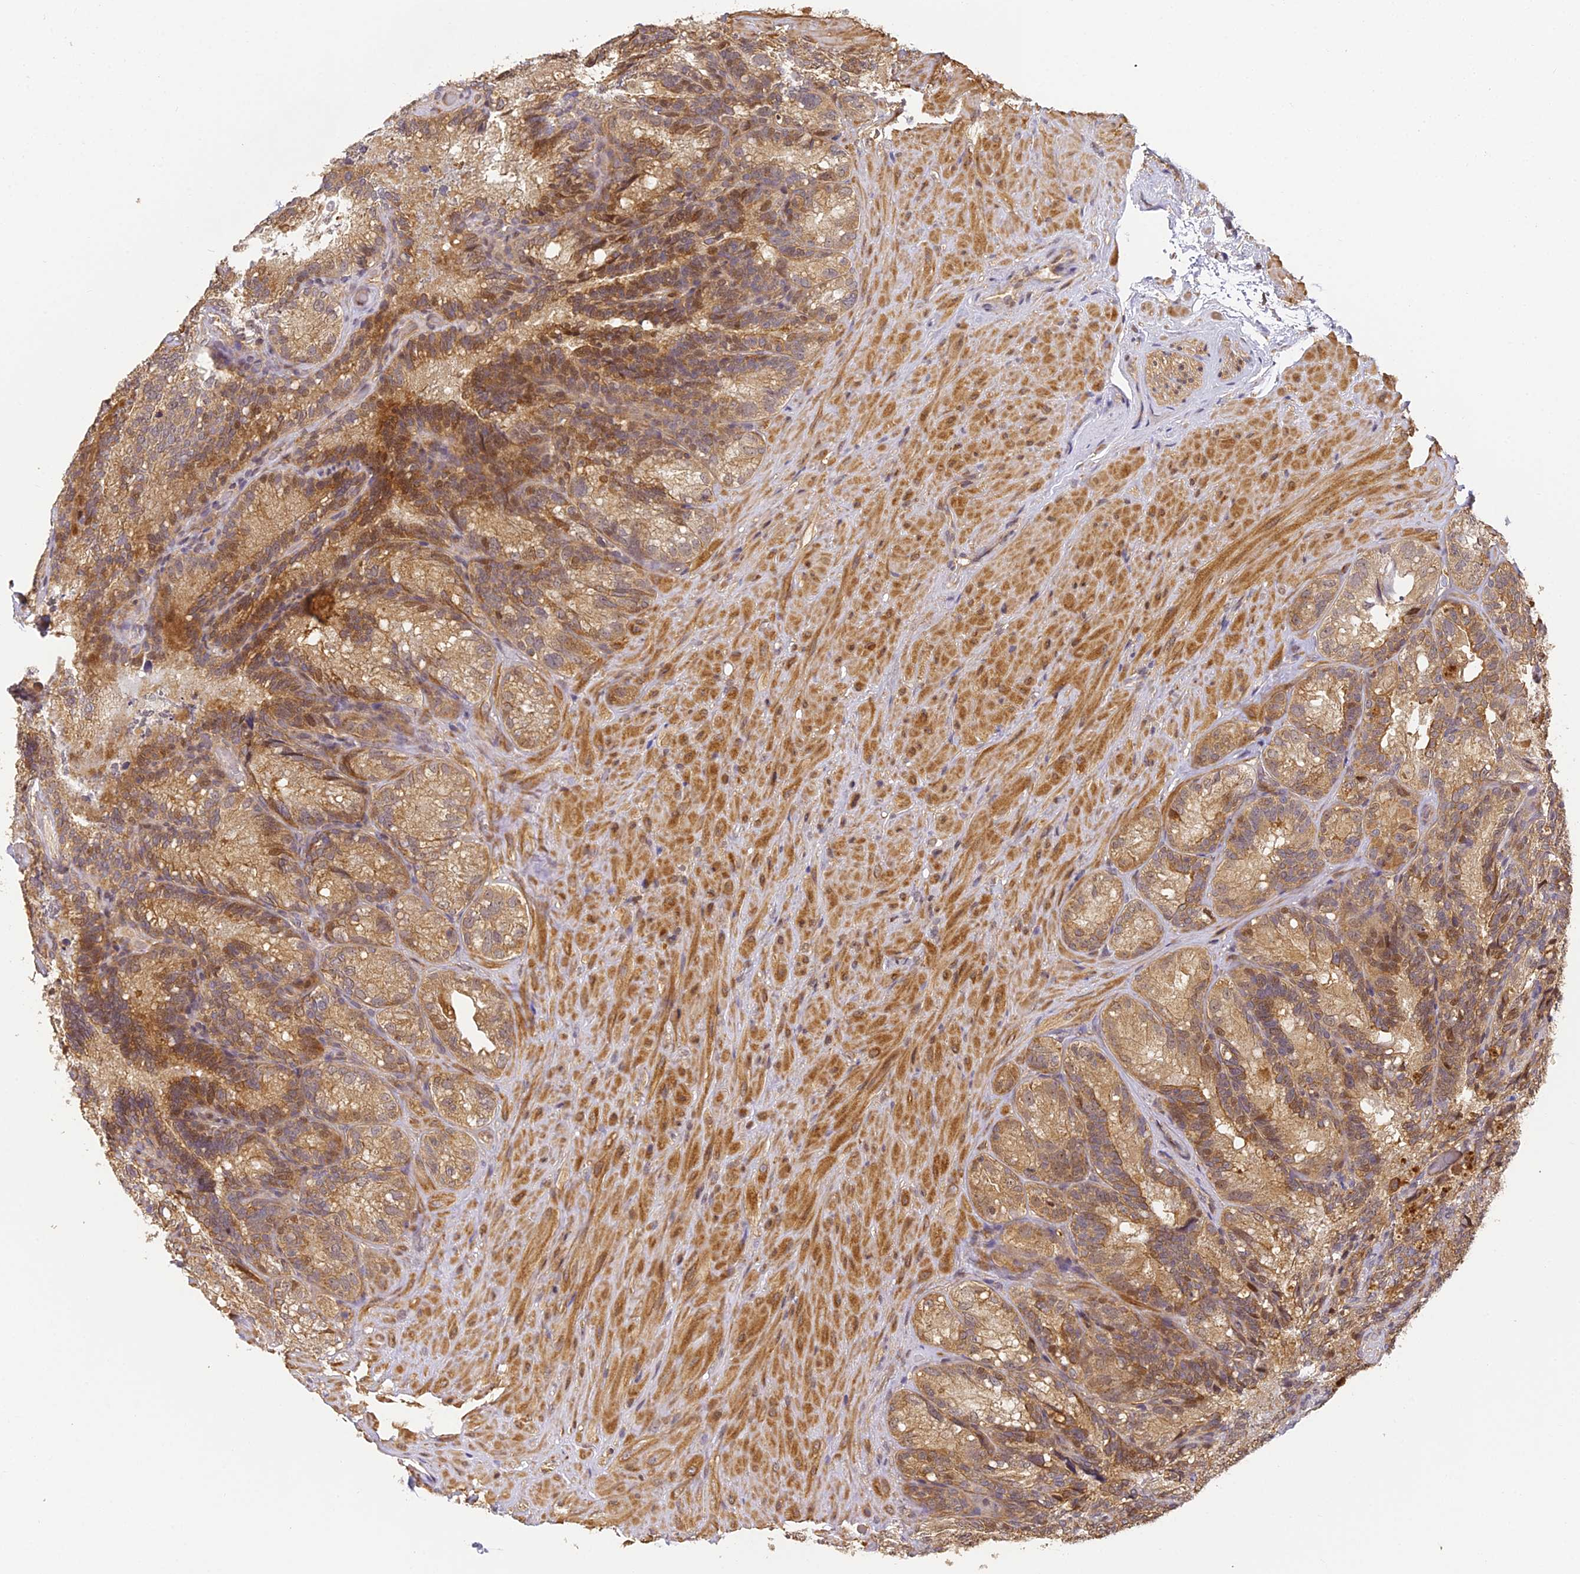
{"staining": {"intensity": "moderate", "quantity": ">75%", "location": "cytoplasmic/membranous,nuclear"}, "tissue": "seminal vesicle", "cell_type": "Glandular cells", "image_type": "normal", "snomed": [{"axis": "morphology", "description": "Normal tissue, NOS"}, {"axis": "topography", "description": "Seminal veicle"}], "caption": "Protein expression analysis of benign human seminal vesicle reveals moderate cytoplasmic/membranous,nuclear staining in approximately >75% of glandular cells. The protein is shown in brown color, while the nuclei are stained blue.", "gene": "ENSG00000268870", "patient": {"sex": "male", "age": 60}}